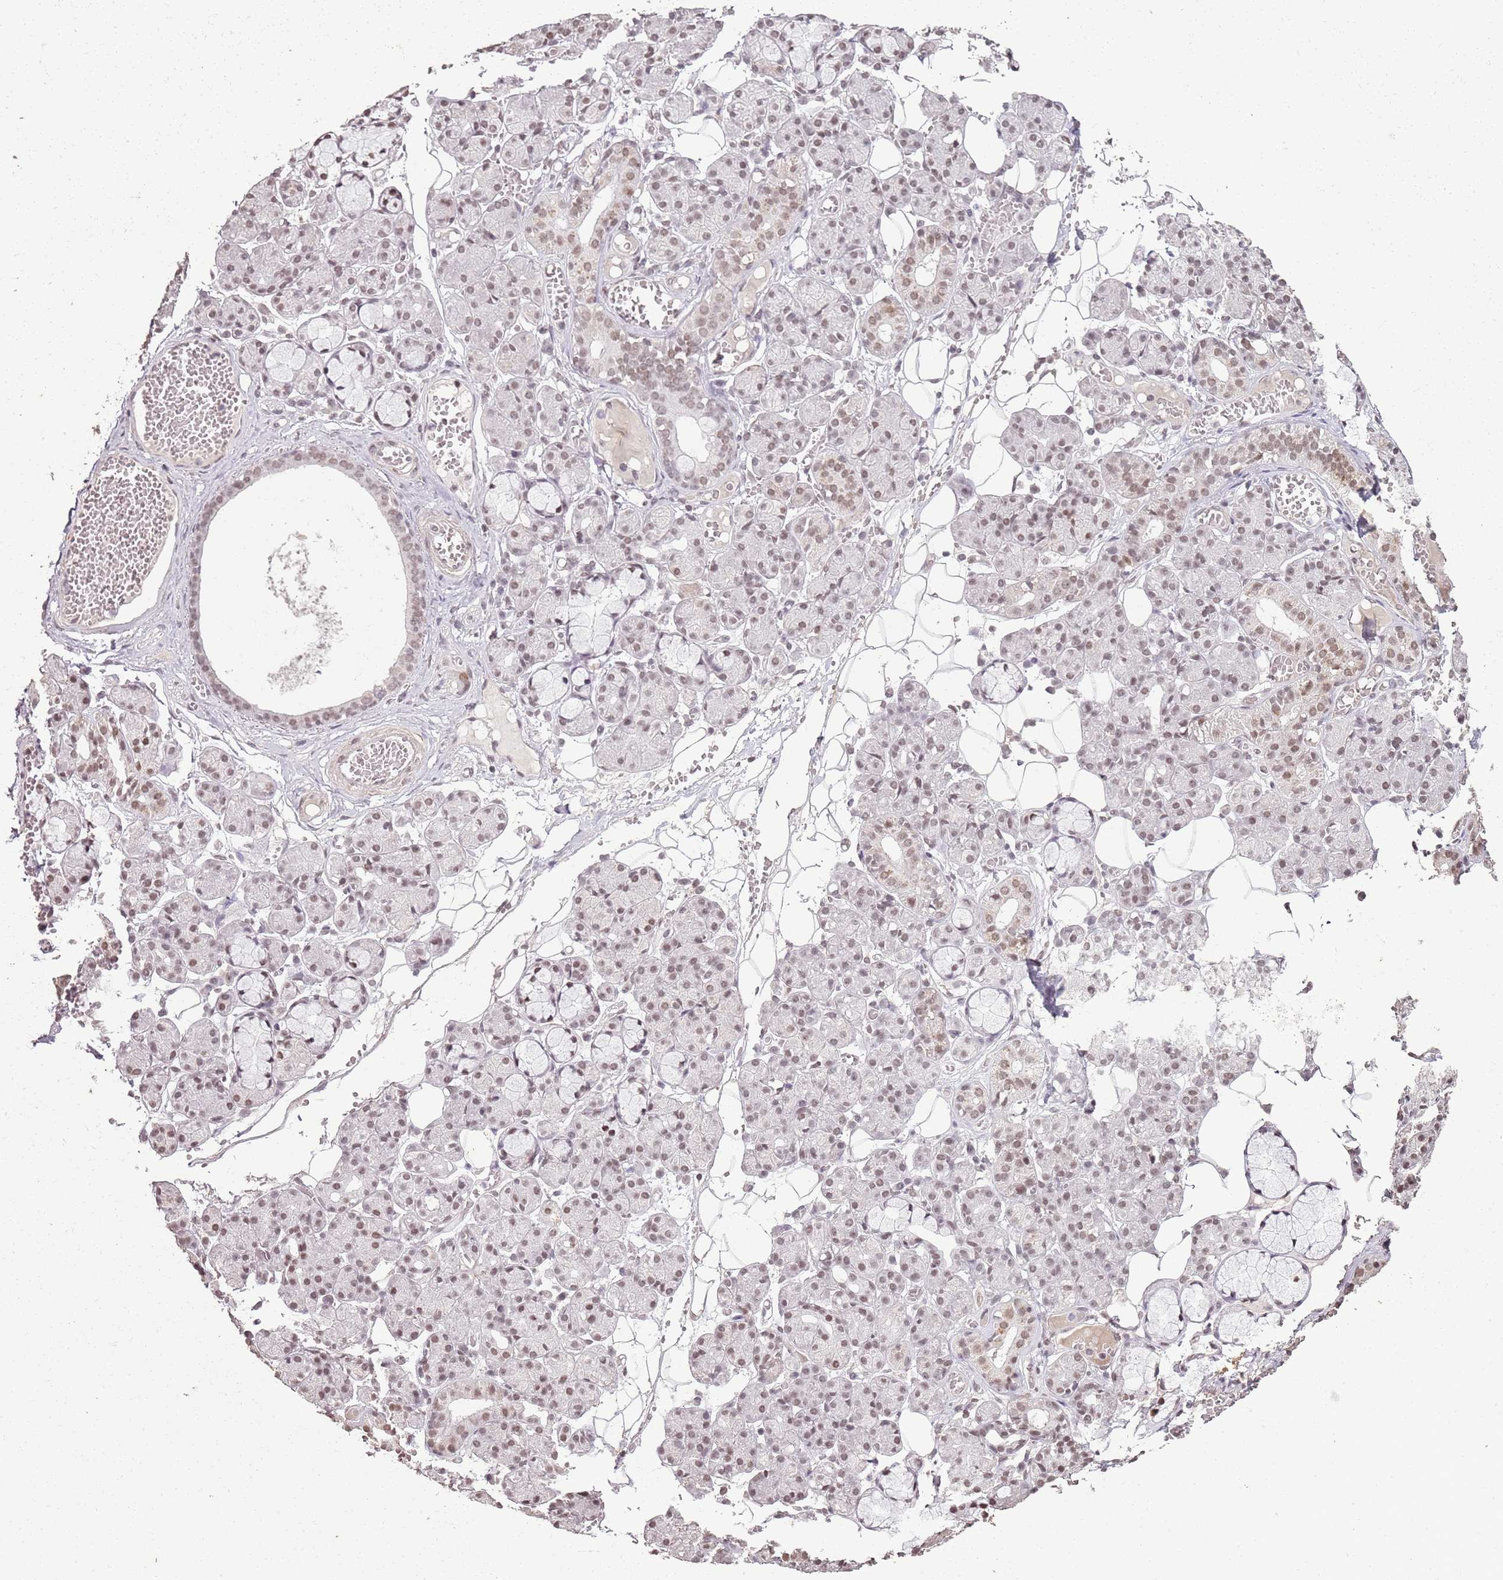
{"staining": {"intensity": "moderate", "quantity": ">75%", "location": "nuclear"}, "tissue": "salivary gland", "cell_type": "Glandular cells", "image_type": "normal", "snomed": [{"axis": "morphology", "description": "Normal tissue, NOS"}, {"axis": "topography", "description": "Salivary gland"}], "caption": "Glandular cells display moderate nuclear staining in approximately >75% of cells in unremarkable salivary gland. (brown staining indicates protein expression, while blue staining denotes nuclei).", "gene": "ARL14EP", "patient": {"sex": "male", "age": 63}}